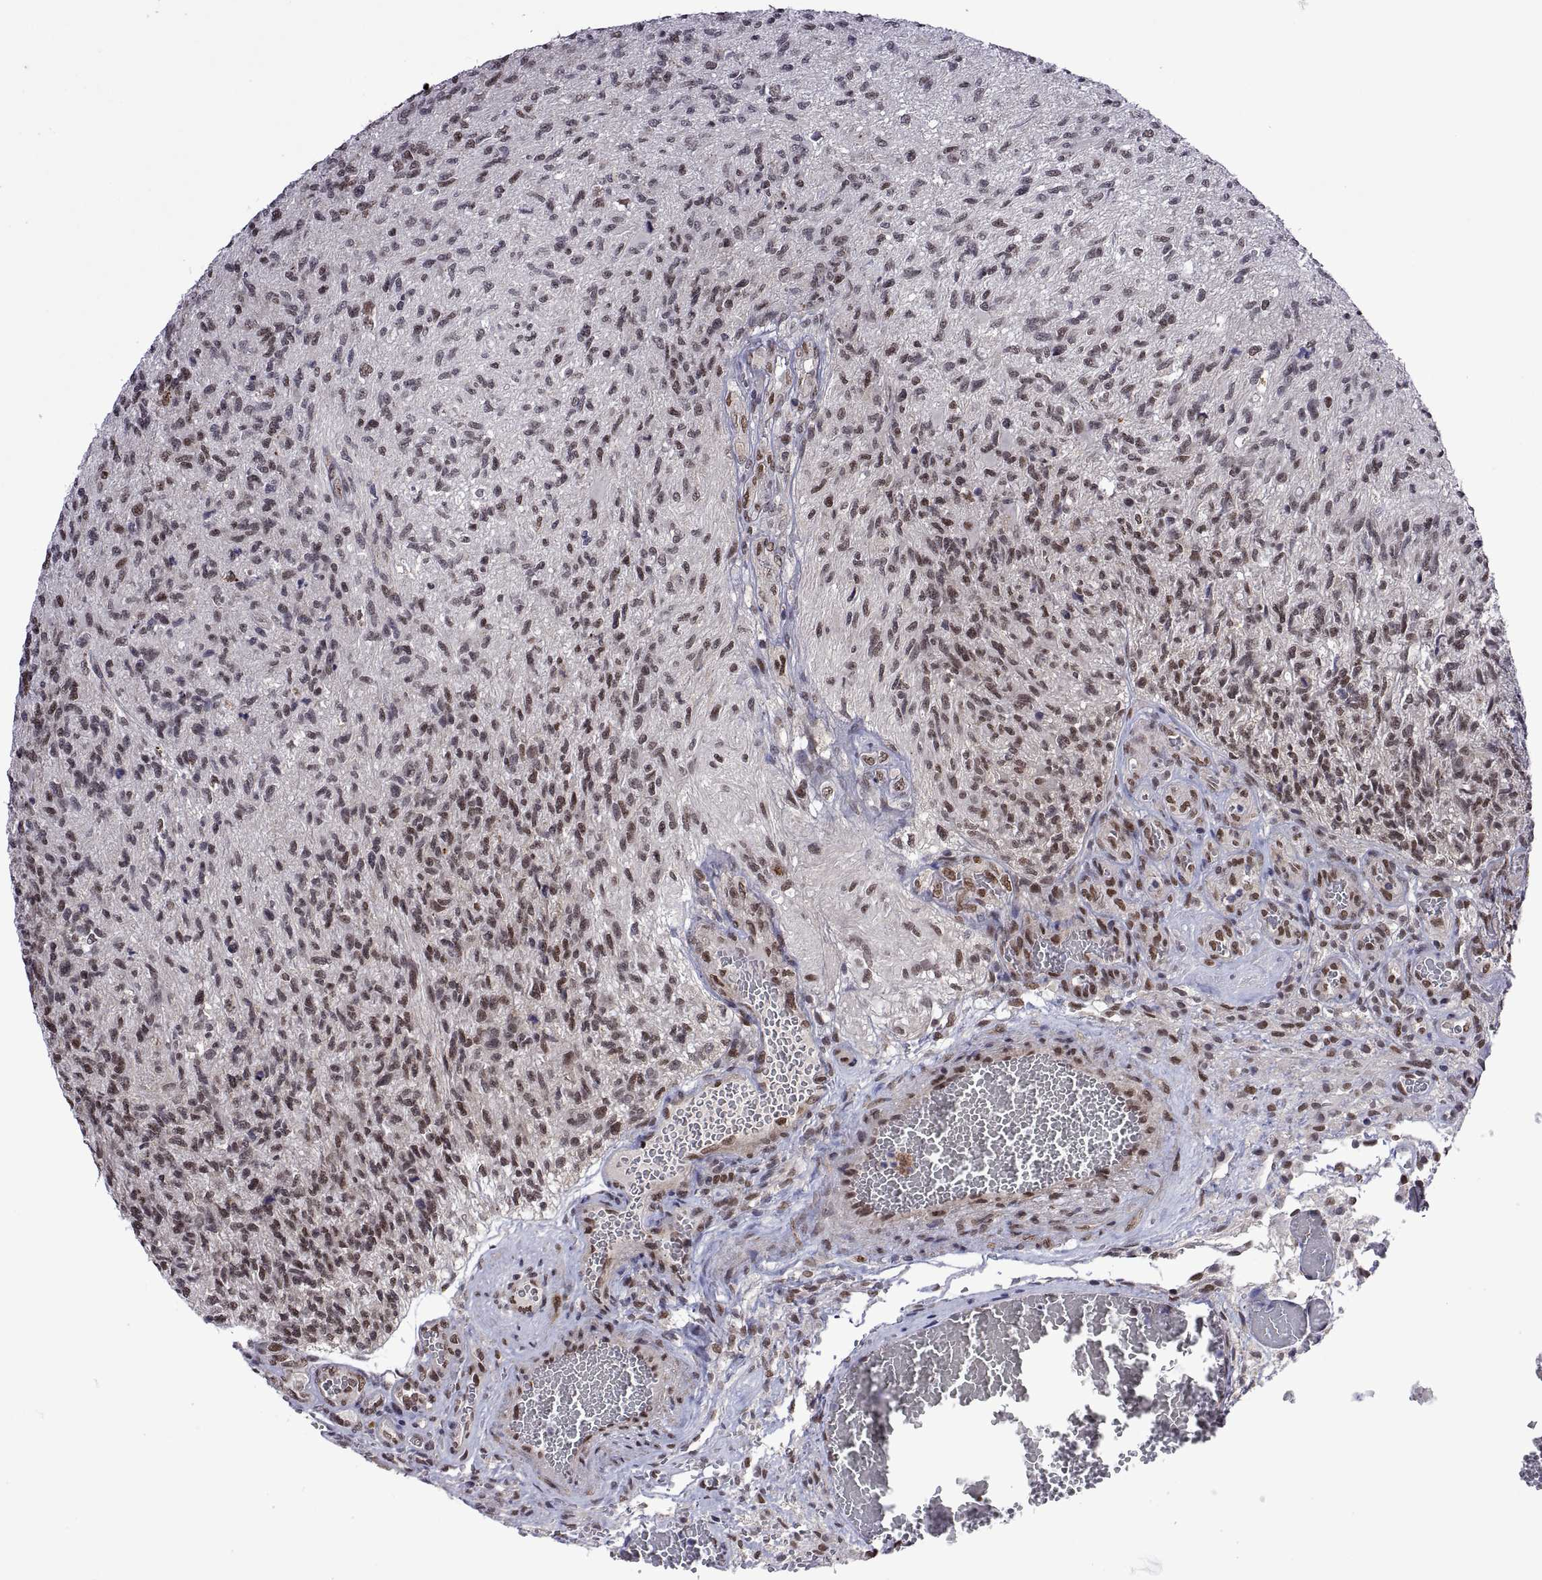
{"staining": {"intensity": "moderate", "quantity": "<25%", "location": "nuclear"}, "tissue": "glioma", "cell_type": "Tumor cells", "image_type": "cancer", "snomed": [{"axis": "morphology", "description": "Glioma, malignant, High grade"}, {"axis": "topography", "description": "Brain"}], "caption": "High-grade glioma (malignant) stained with a brown dye demonstrates moderate nuclear positive positivity in about <25% of tumor cells.", "gene": "NR4A1", "patient": {"sex": "male", "age": 56}}